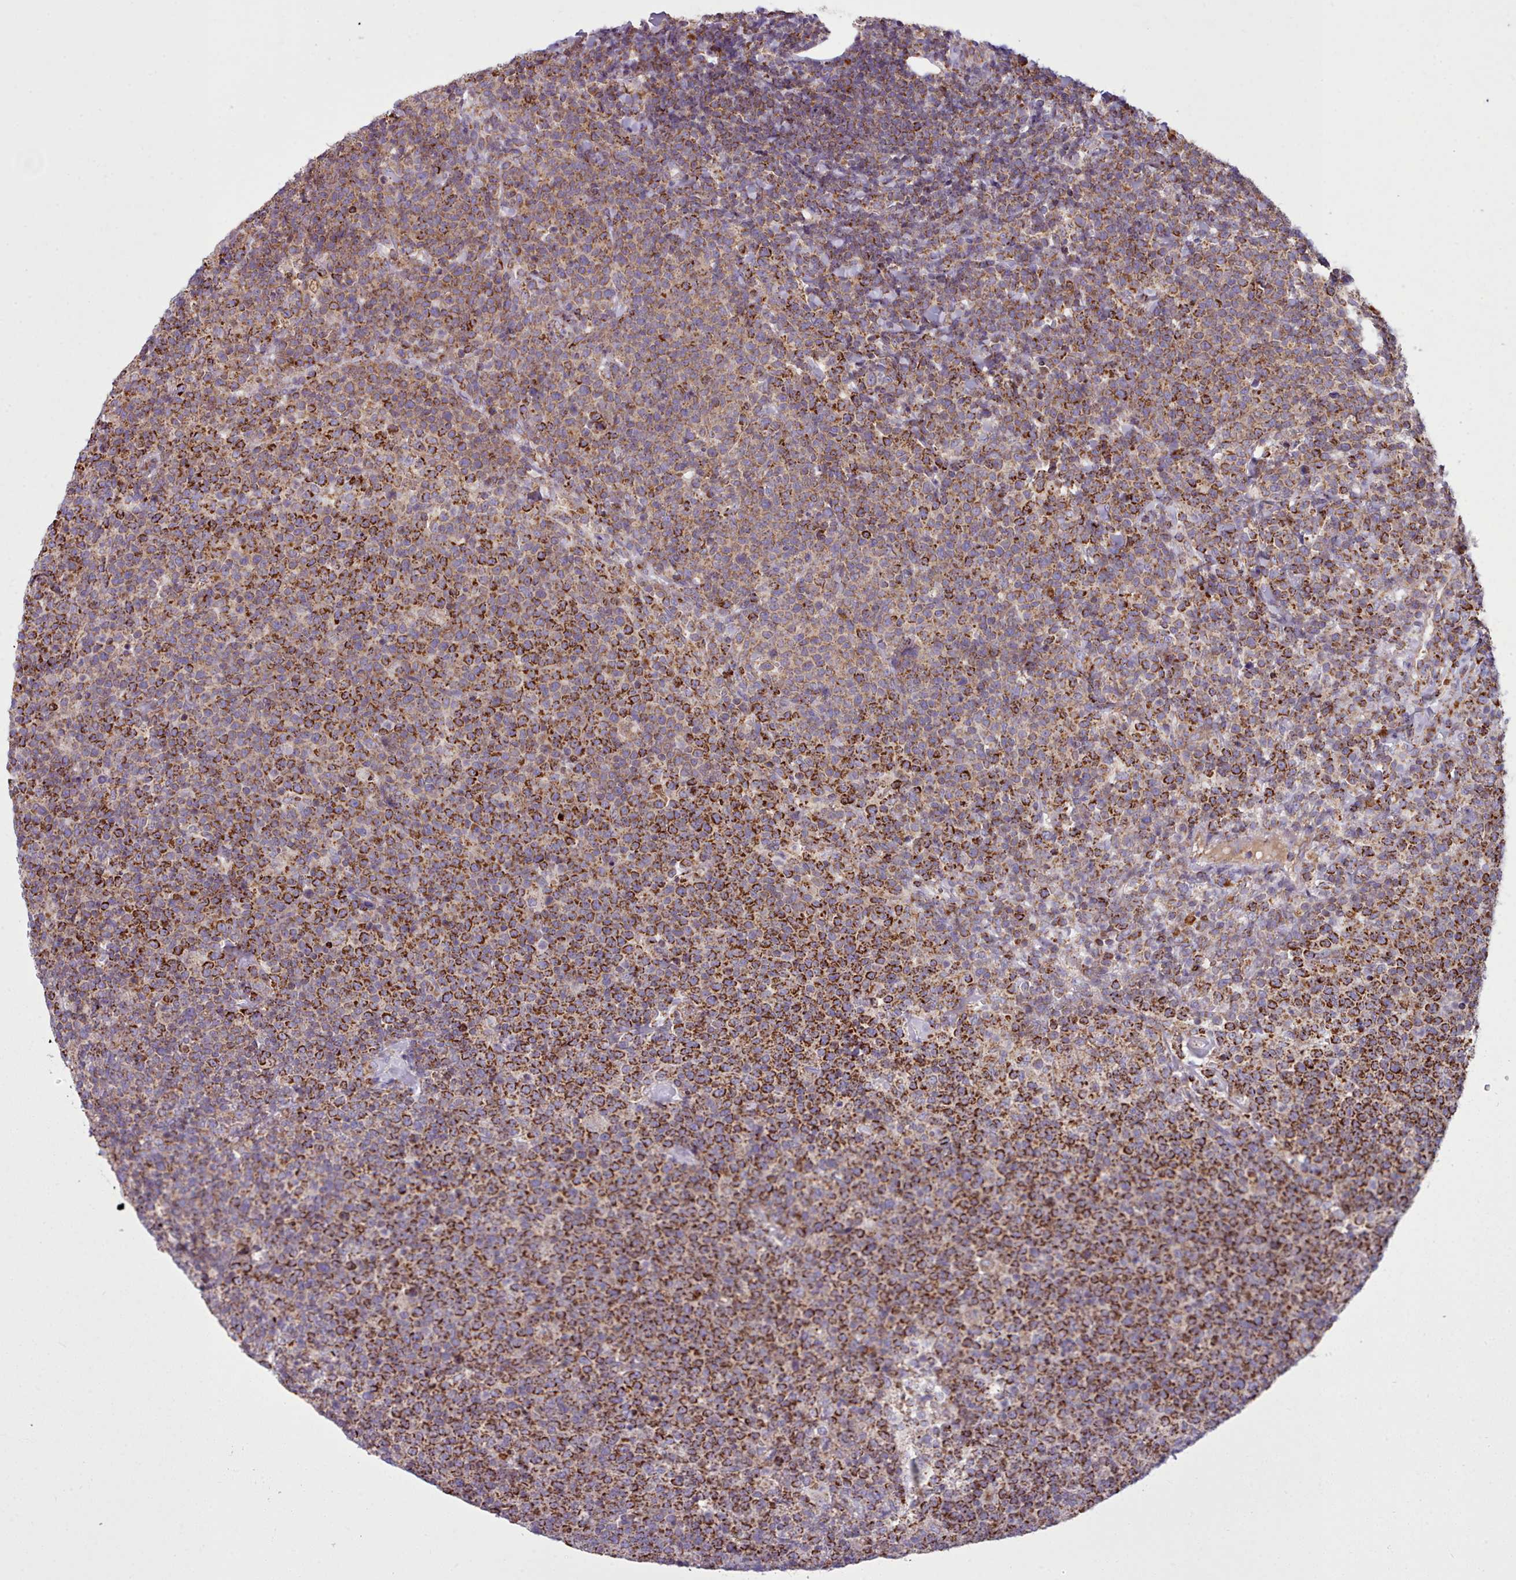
{"staining": {"intensity": "strong", "quantity": ">75%", "location": "cytoplasmic/membranous"}, "tissue": "lymphoma", "cell_type": "Tumor cells", "image_type": "cancer", "snomed": [{"axis": "morphology", "description": "Malignant lymphoma, non-Hodgkin's type, High grade"}, {"axis": "topography", "description": "Lymph node"}], "caption": "Protein expression analysis of human lymphoma reveals strong cytoplasmic/membranous expression in about >75% of tumor cells. The protein is stained brown, and the nuclei are stained in blue (DAB (3,3'-diaminobenzidine) IHC with brightfield microscopy, high magnification).", "gene": "SRP54", "patient": {"sex": "male", "age": 61}}